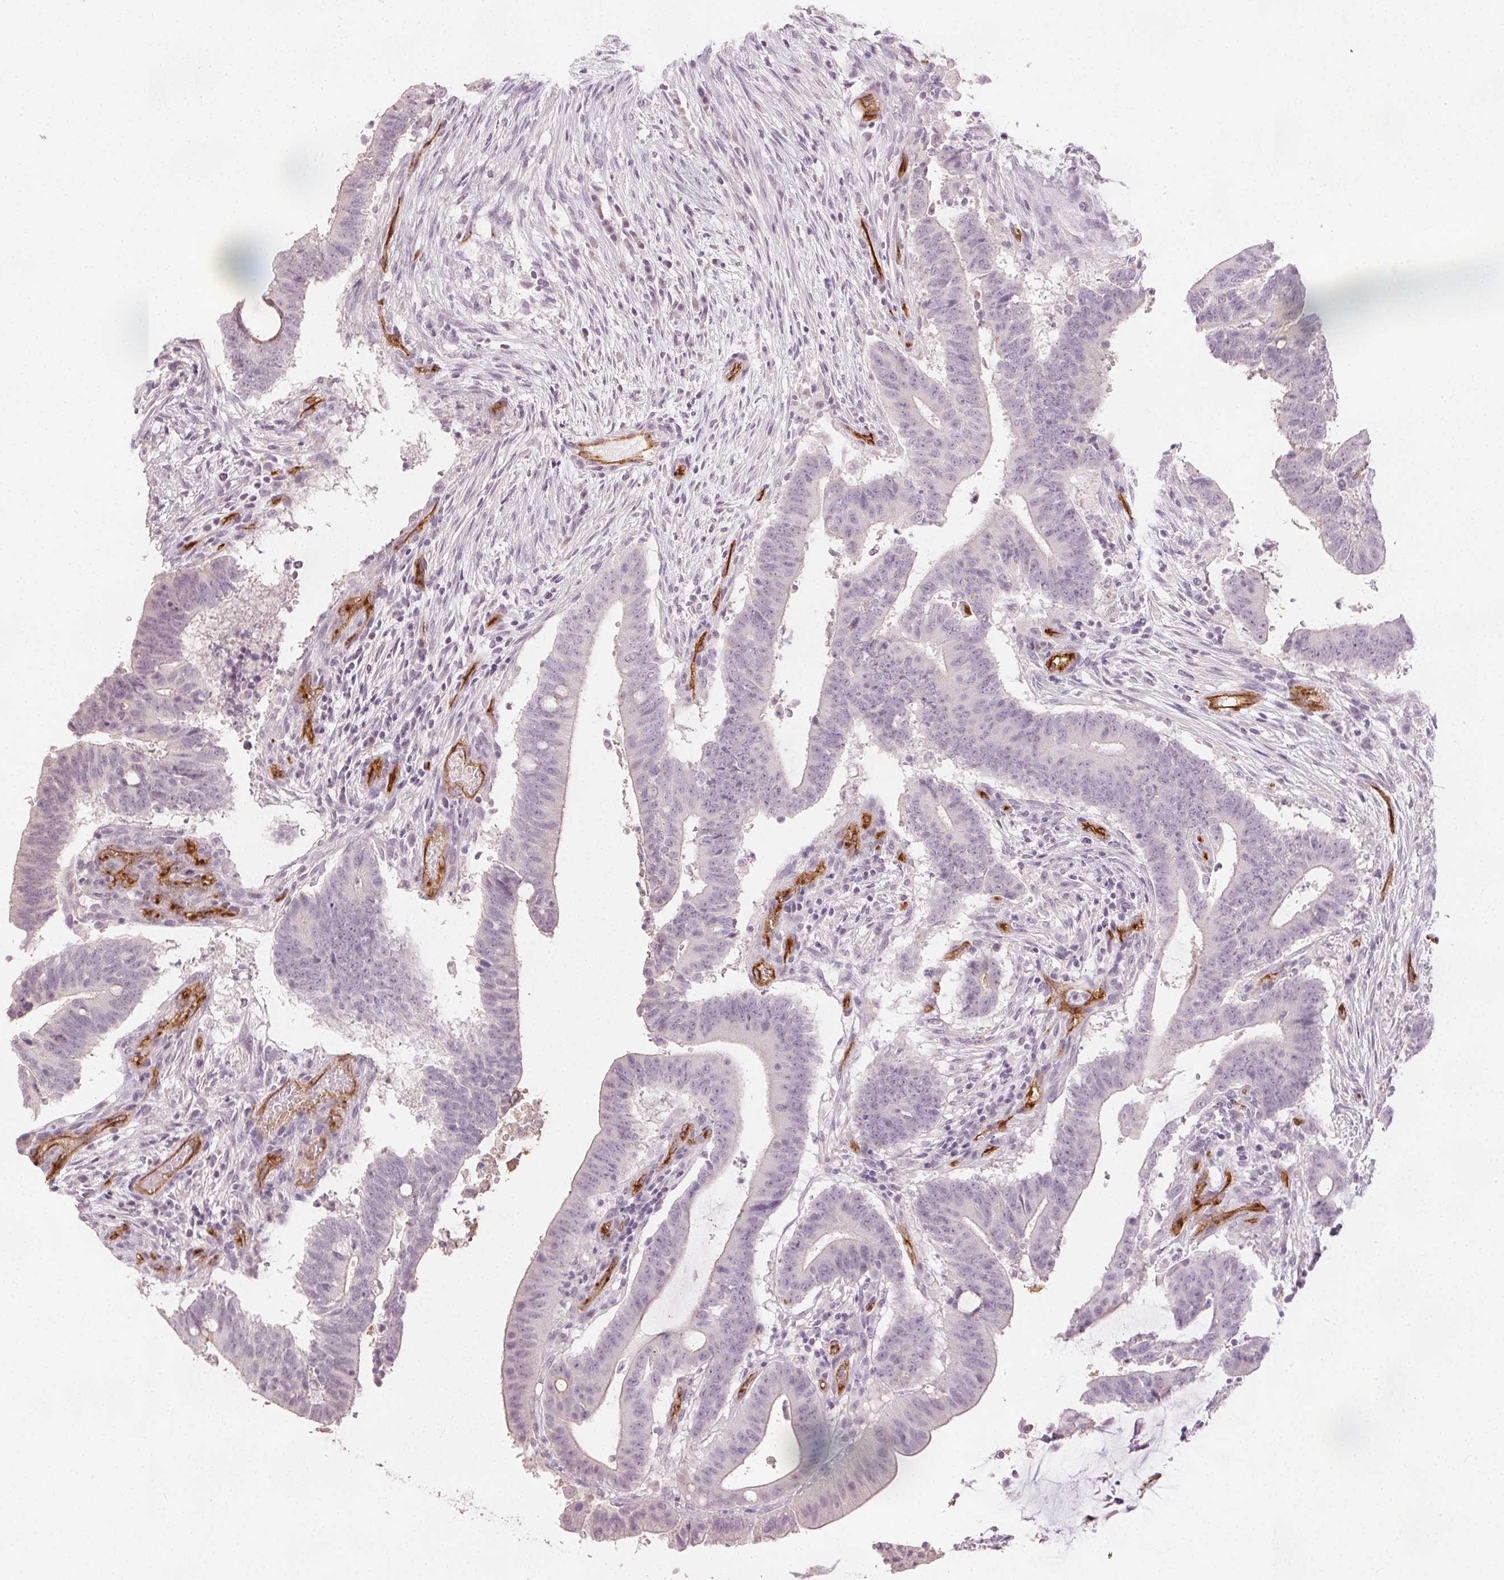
{"staining": {"intensity": "negative", "quantity": "none", "location": "none"}, "tissue": "colorectal cancer", "cell_type": "Tumor cells", "image_type": "cancer", "snomed": [{"axis": "morphology", "description": "Adenocarcinoma, NOS"}, {"axis": "topography", "description": "Colon"}], "caption": "This micrograph is of colorectal cancer (adenocarcinoma) stained with immunohistochemistry (IHC) to label a protein in brown with the nuclei are counter-stained blue. There is no expression in tumor cells.", "gene": "PODXL", "patient": {"sex": "female", "age": 43}}